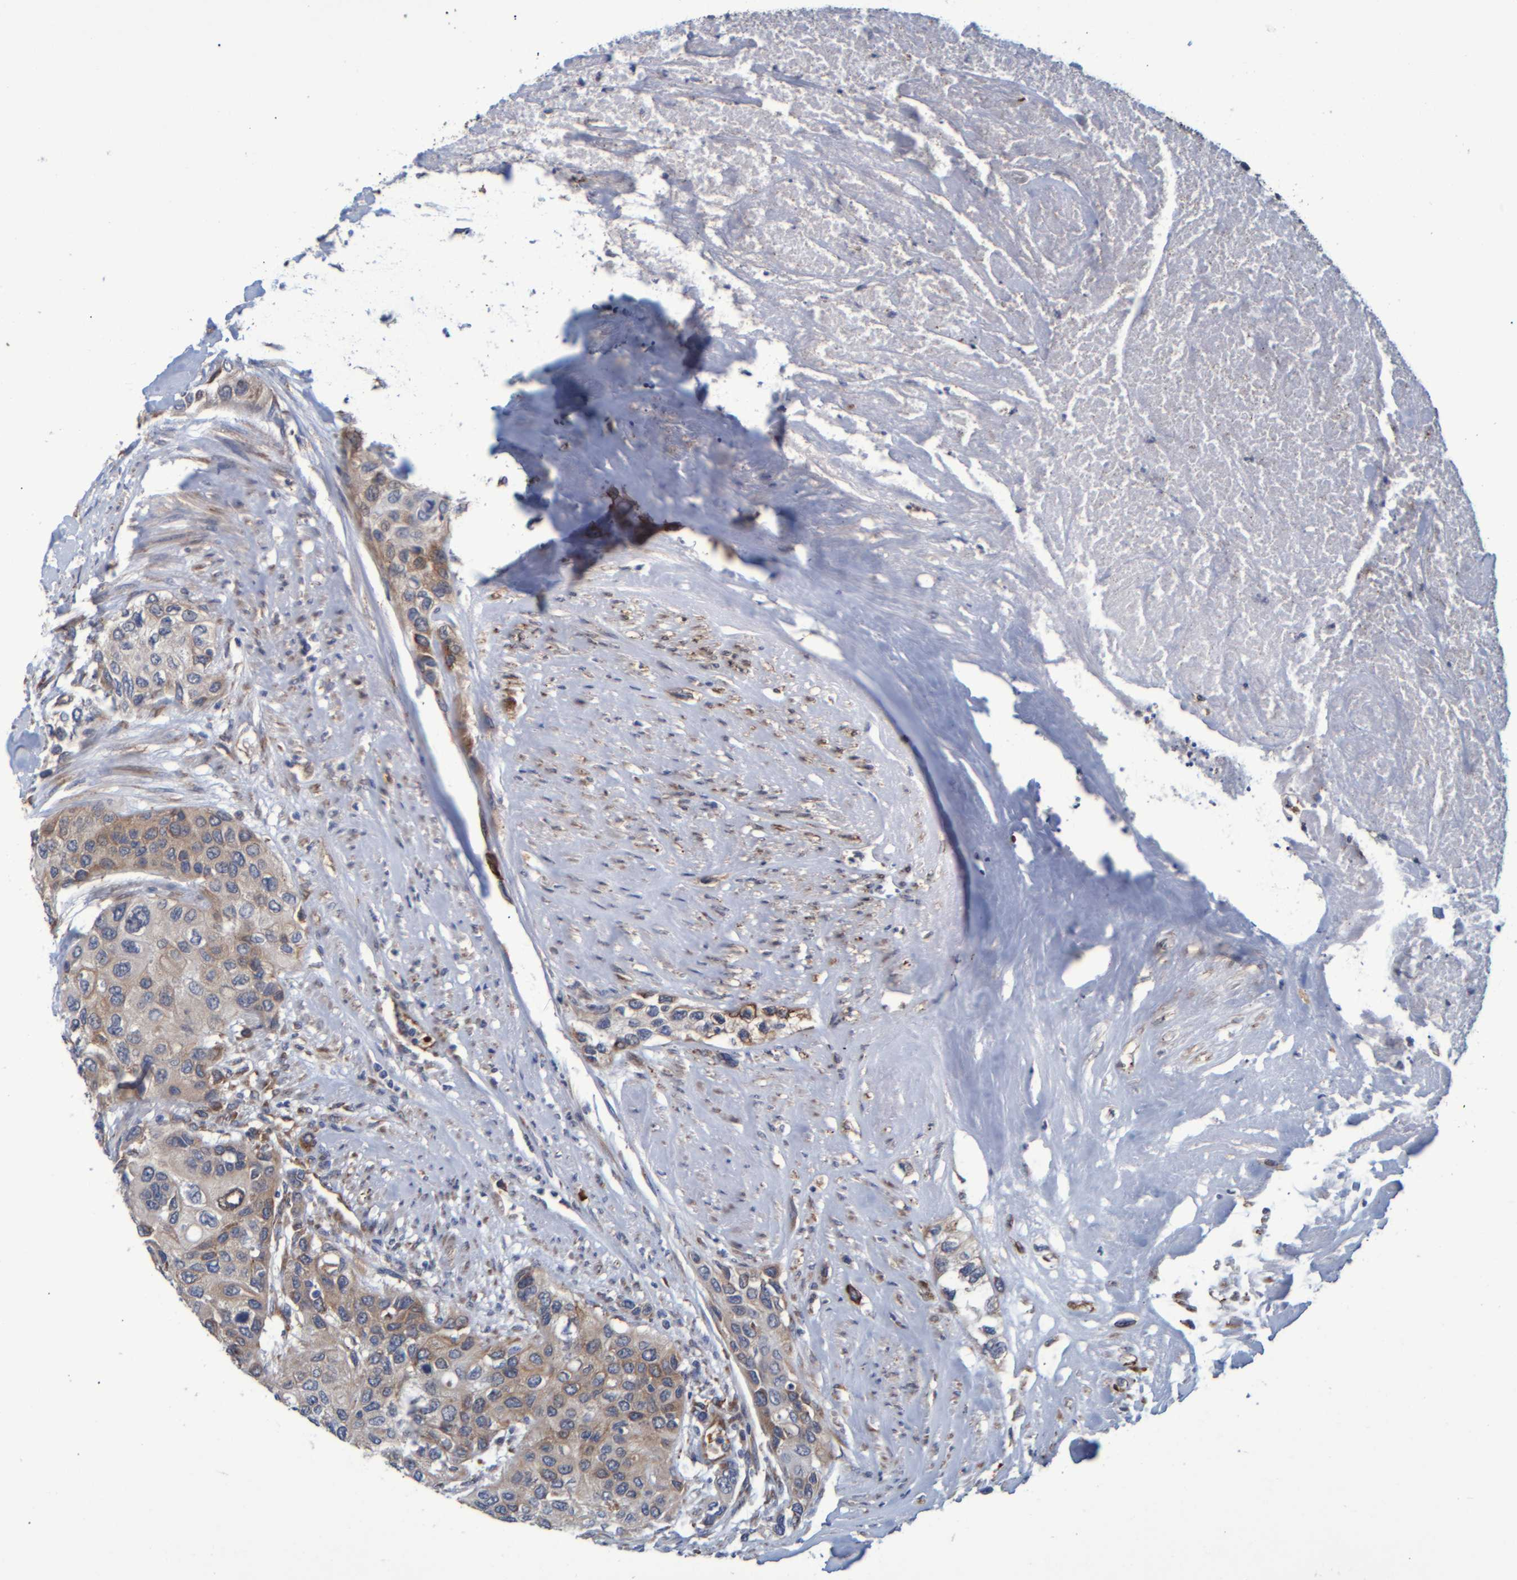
{"staining": {"intensity": "weak", "quantity": ">75%", "location": "cytoplasmic/membranous"}, "tissue": "urothelial cancer", "cell_type": "Tumor cells", "image_type": "cancer", "snomed": [{"axis": "morphology", "description": "Urothelial carcinoma, High grade"}, {"axis": "topography", "description": "Urinary bladder"}], "caption": "There is low levels of weak cytoplasmic/membranous positivity in tumor cells of urothelial cancer, as demonstrated by immunohistochemical staining (brown color).", "gene": "SPAG5", "patient": {"sex": "female", "age": 56}}